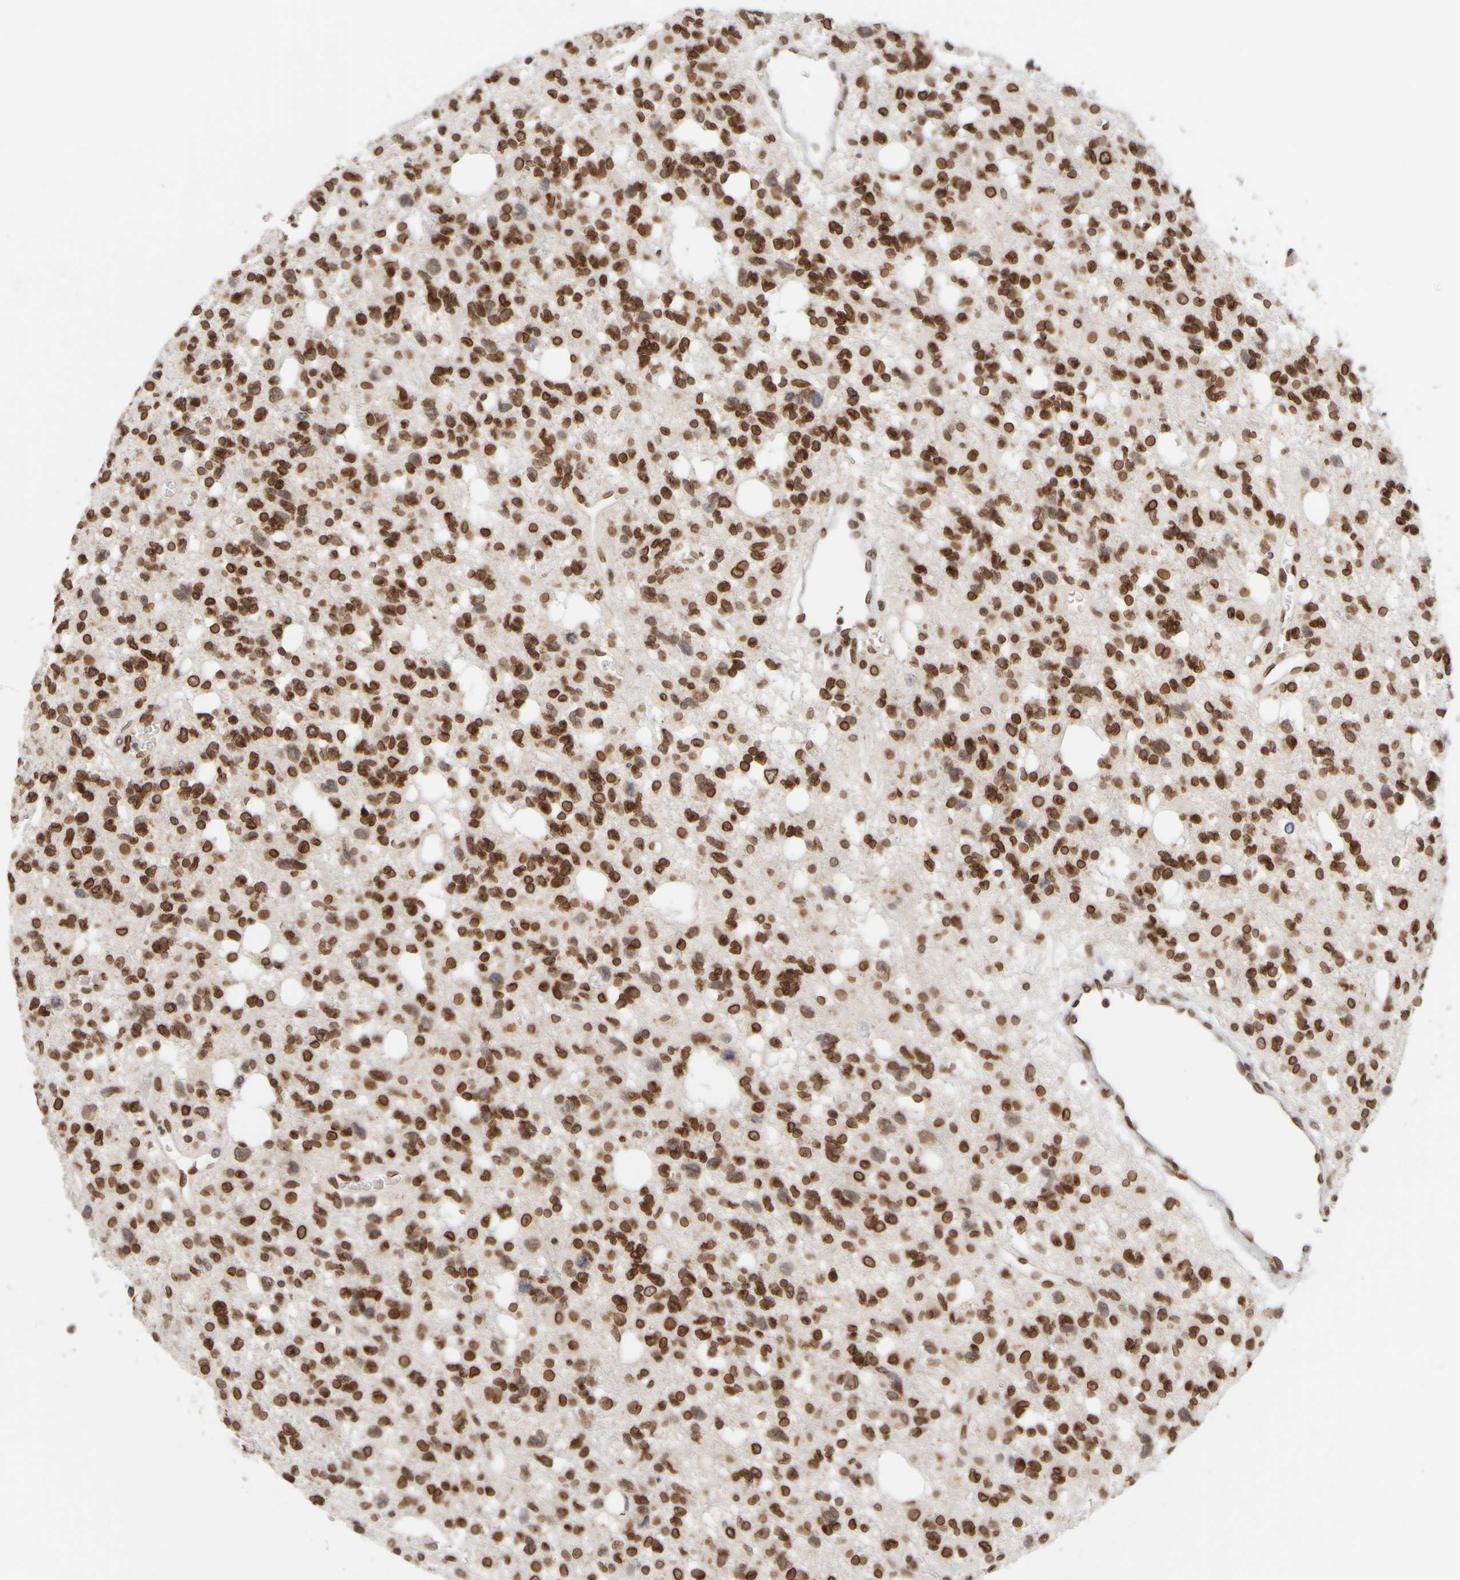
{"staining": {"intensity": "strong", "quantity": ">75%", "location": "cytoplasmic/membranous,nuclear"}, "tissue": "glioma", "cell_type": "Tumor cells", "image_type": "cancer", "snomed": [{"axis": "morphology", "description": "Glioma, malignant, High grade"}, {"axis": "topography", "description": "Brain"}], "caption": "There is high levels of strong cytoplasmic/membranous and nuclear staining in tumor cells of high-grade glioma (malignant), as demonstrated by immunohistochemical staining (brown color).", "gene": "ZC3HC1", "patient": {"sex": "female", "age": 62}}